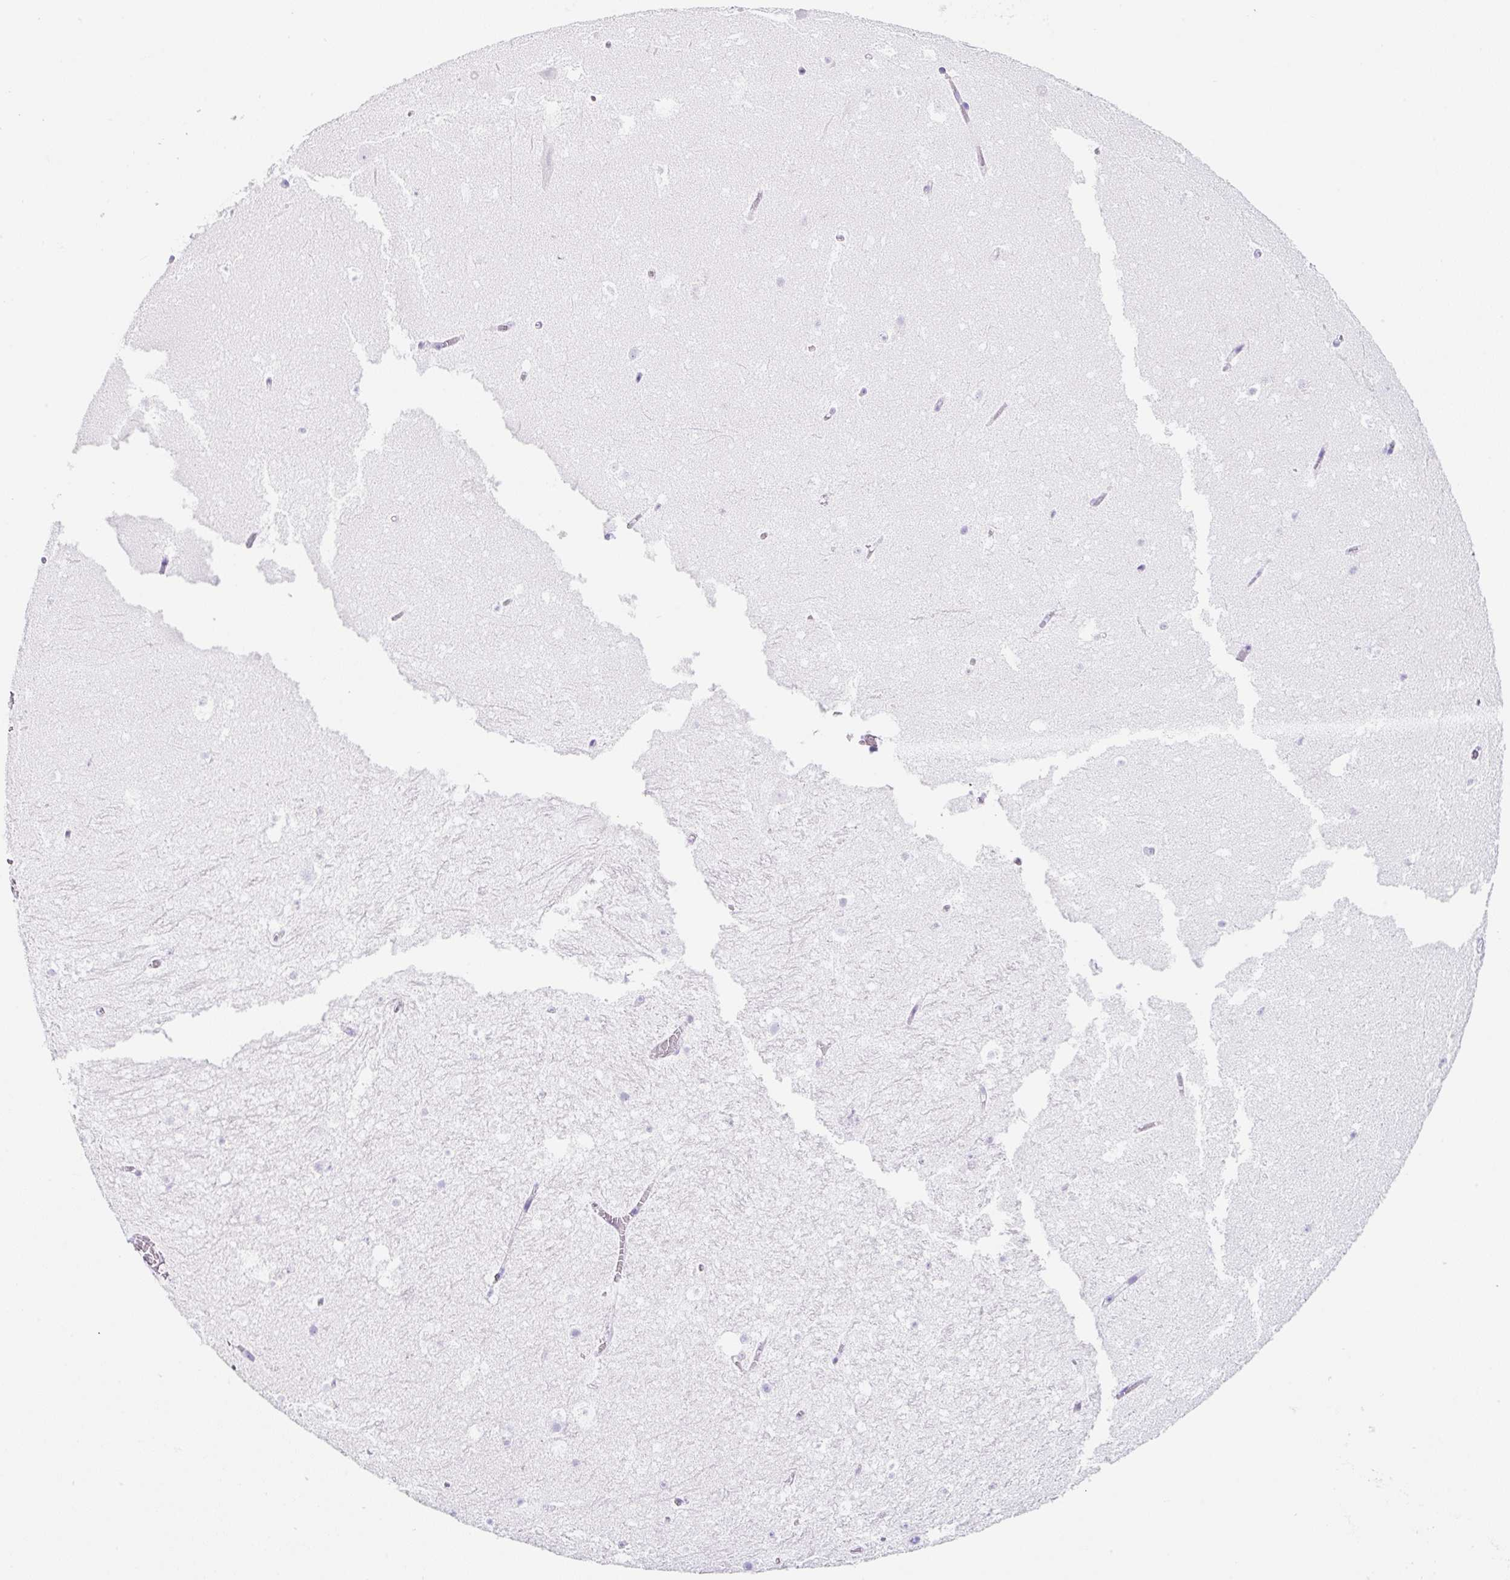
{"staining": {"intensity": "negative", "quantity": "none", "location": "none"}, "tissue": "hippocampus", "cell_type": "Glial cells", "image_type": "normal", "snomed": [{"axis": "morphology", "description": "Normal tissue, NOS"}, {"axis": "topography", "description": "Hippocampus"}], "caption": "This is a image of immunohistochemistry (IHC) staining of benign hippocampus, which shows no positivity in glial cells. The staining was performed using DAB (3,3'-diaminobenzidine) to visualize the protein expression in brown, while the nuclei were stained in blue with hematoxylin (Magnification: 20x).", "gene": "CLDND2", "patient": {"sex": "female", "age": 42}}